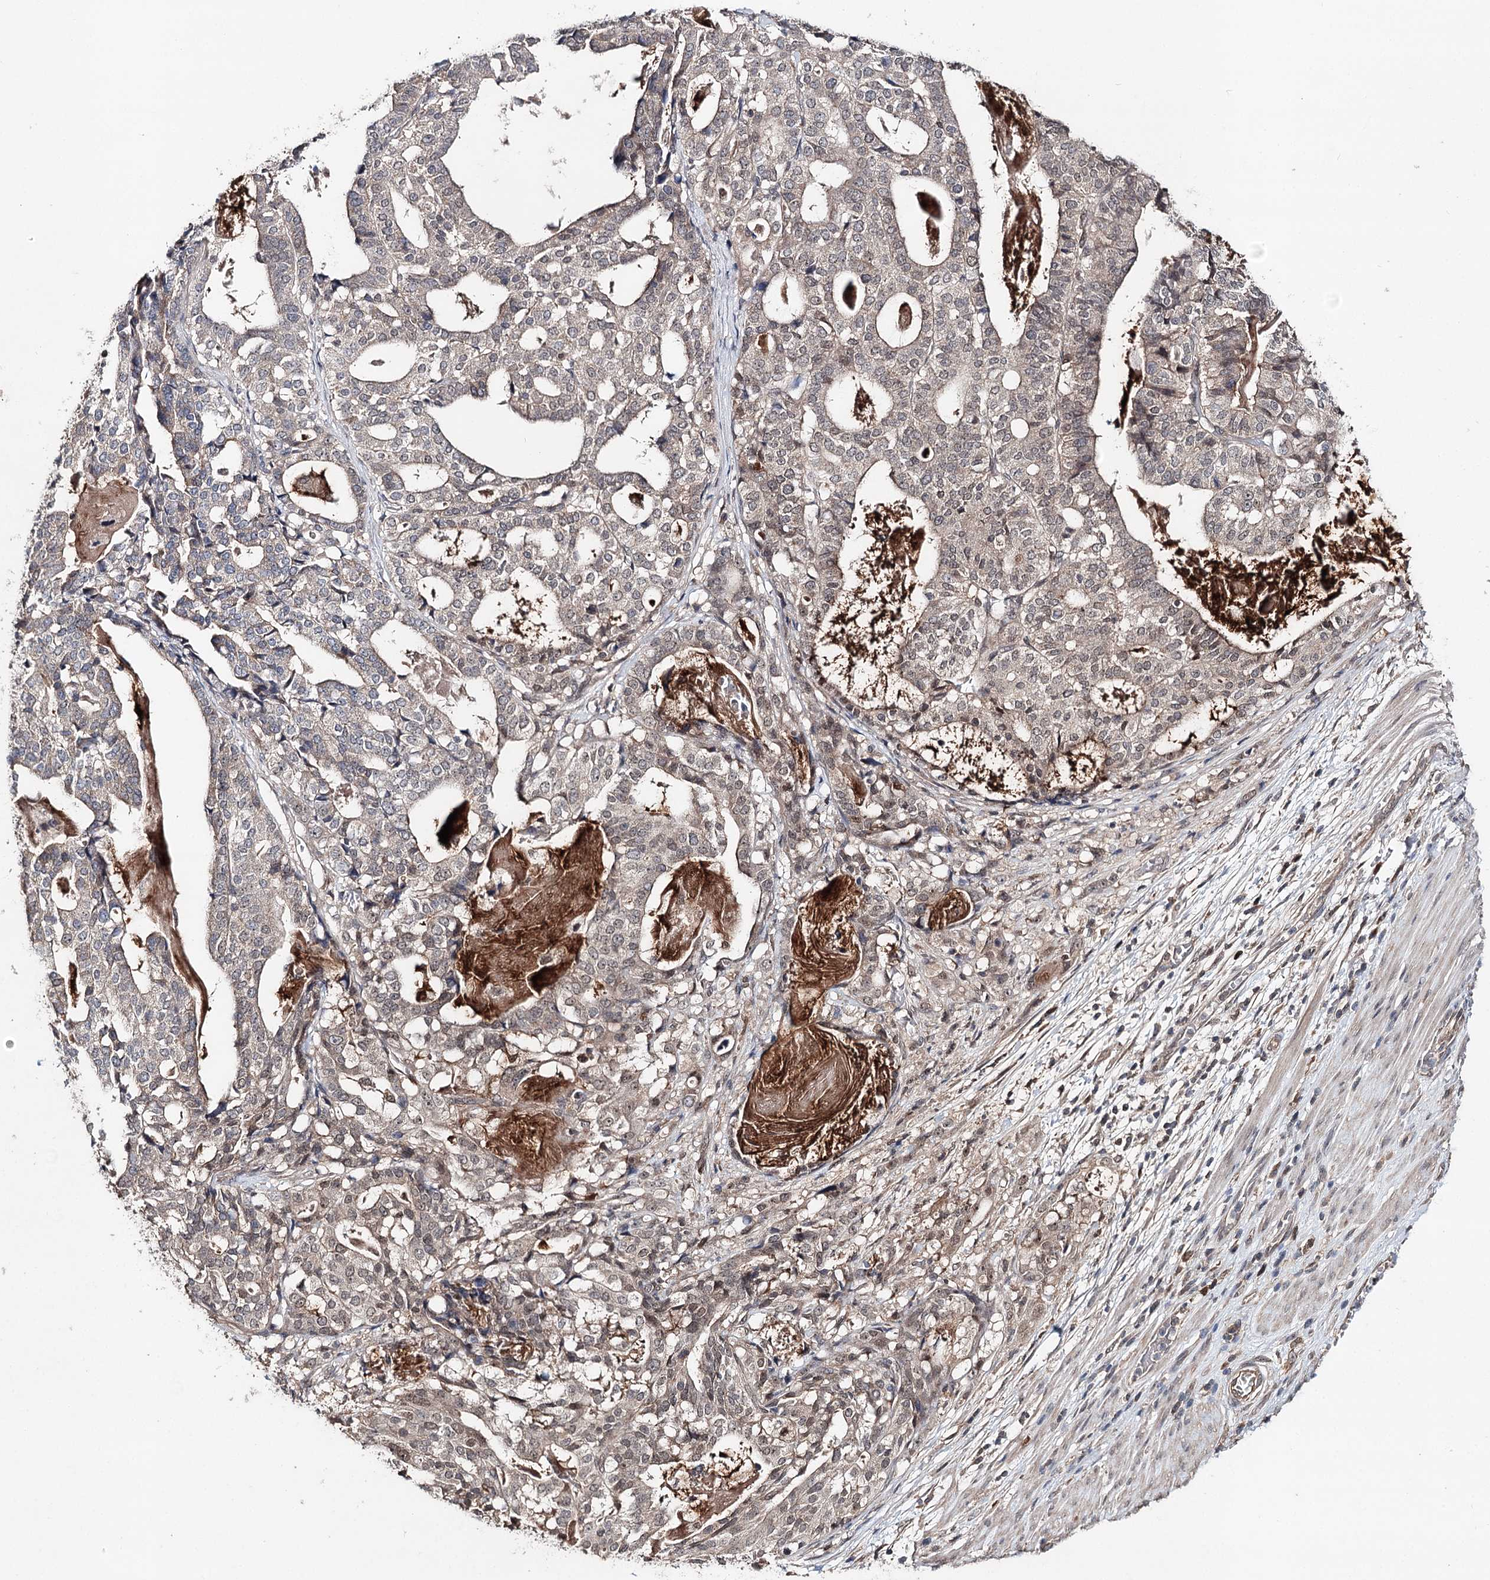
{"staining": {"intensity": "negative", "quantity": "none", "location": "none"}, "tissue": "stomach cancer", "cell_type": "Tumor cells", "image_type": "cancer", "snomed": [{"axis": "morphology", "description": "Adenocarcinoma, NOS"}, {"axis": "topography", "description": "Stomach"}], "caption": "Immunohistochemical staining of human stomach cancer exhibits no significant staining in tumor cells.", "gene": "NOPCHAP1", "patient": {"sex": "male", "age": 48}}